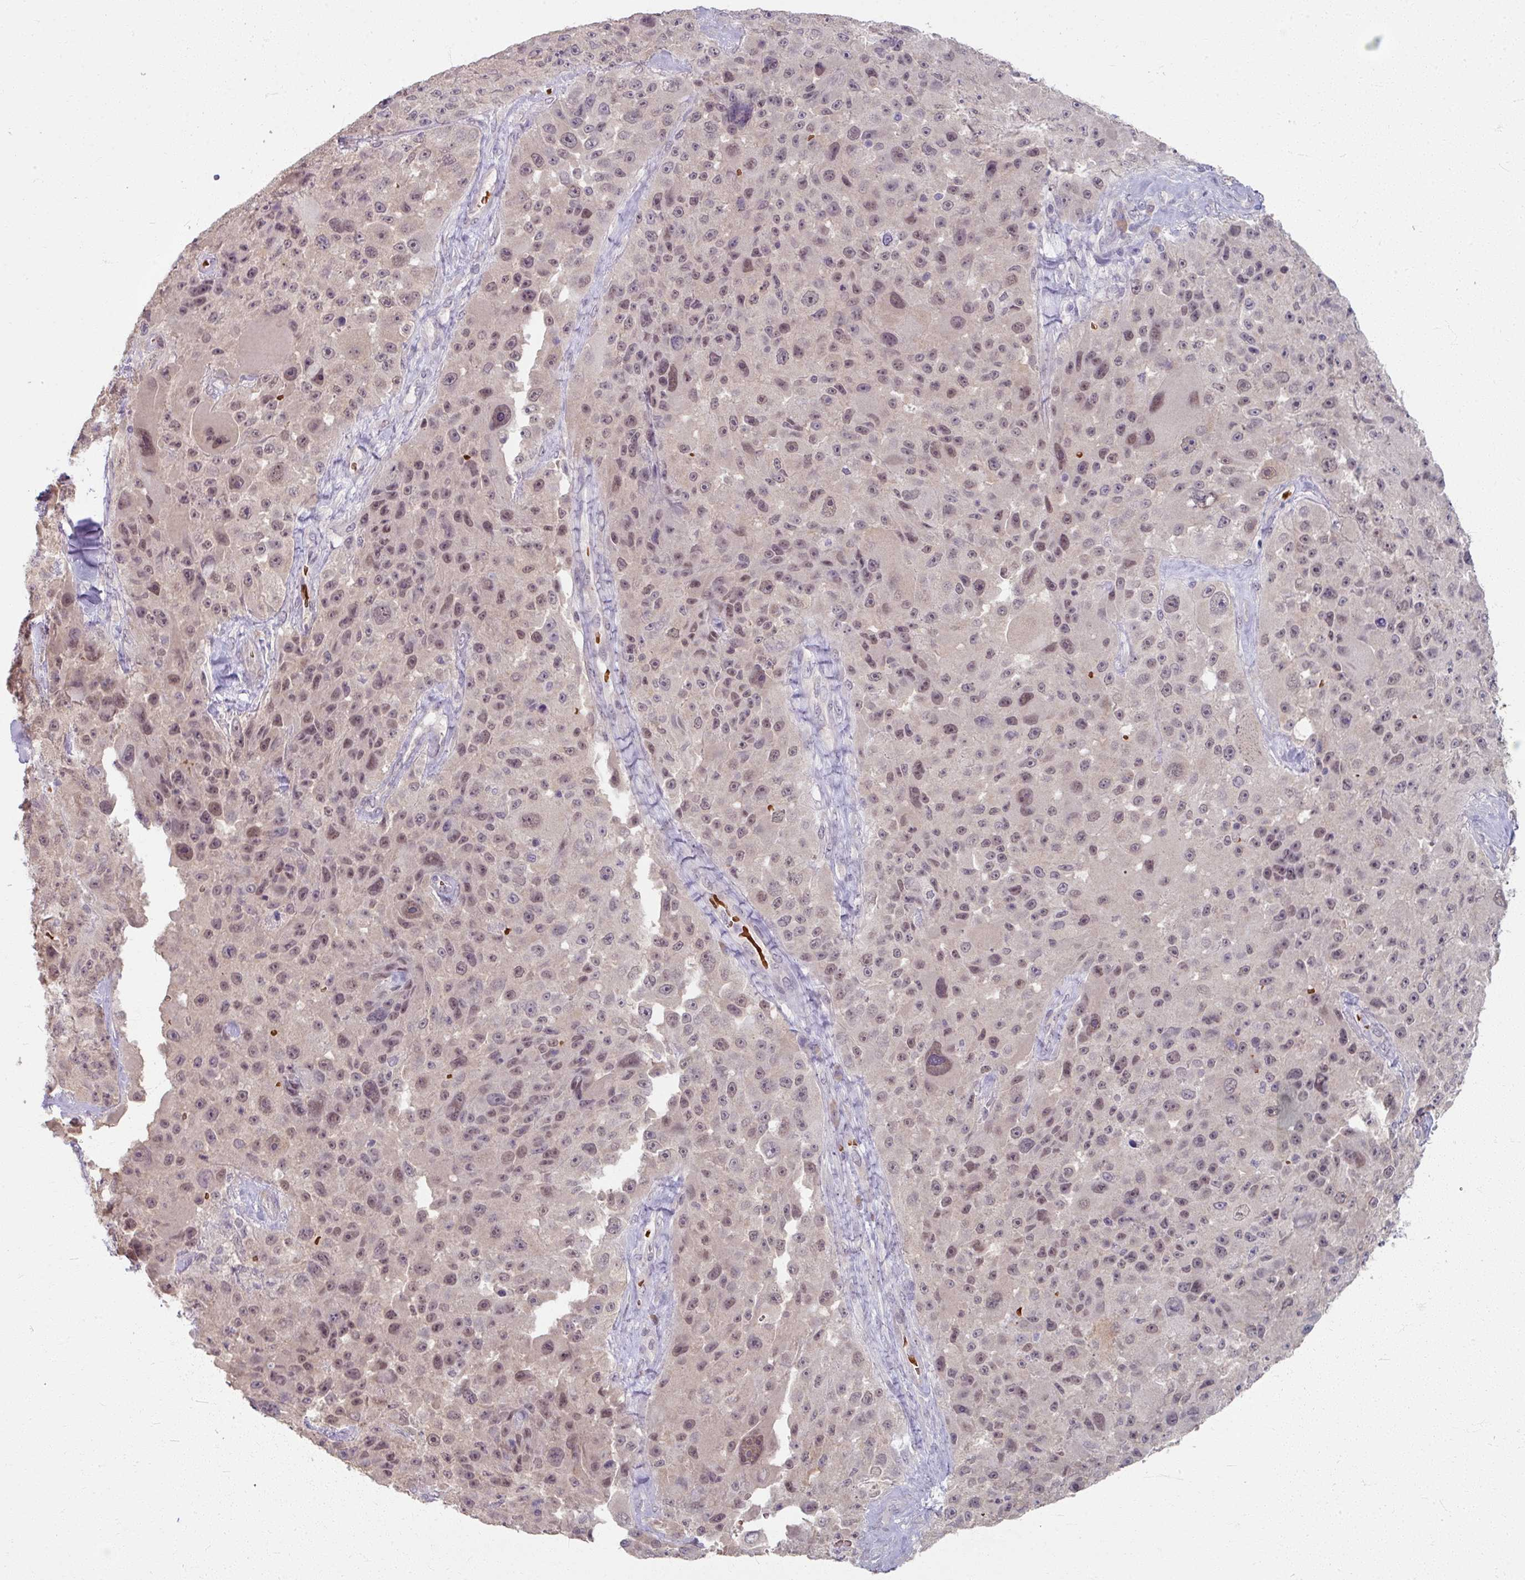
{"staining": {"intensity": "weak", "quantity": ">75%", "location": "nuclear"}, "tissue": "melanoma", "cell_type": "Tumor cells", "image_type": "cancer", "snomed": [{"axis": "morphology", "description": "Malignant melanoma, Metastatic site"}, {"axis": "topography", "description": "Lymph node"}], "caption": "Immunohistochemistry (IHC) histopathology image of neoplastic tissue: melanoma stained using immunohistochemistry (IHC) exhibits low levels of weak protein expression localized specifically in the nuclear of tumor cells, appearing as a nuclear brown color.", "gene": "KMT5C", "patient": {"sex": "male", "age": 62}}